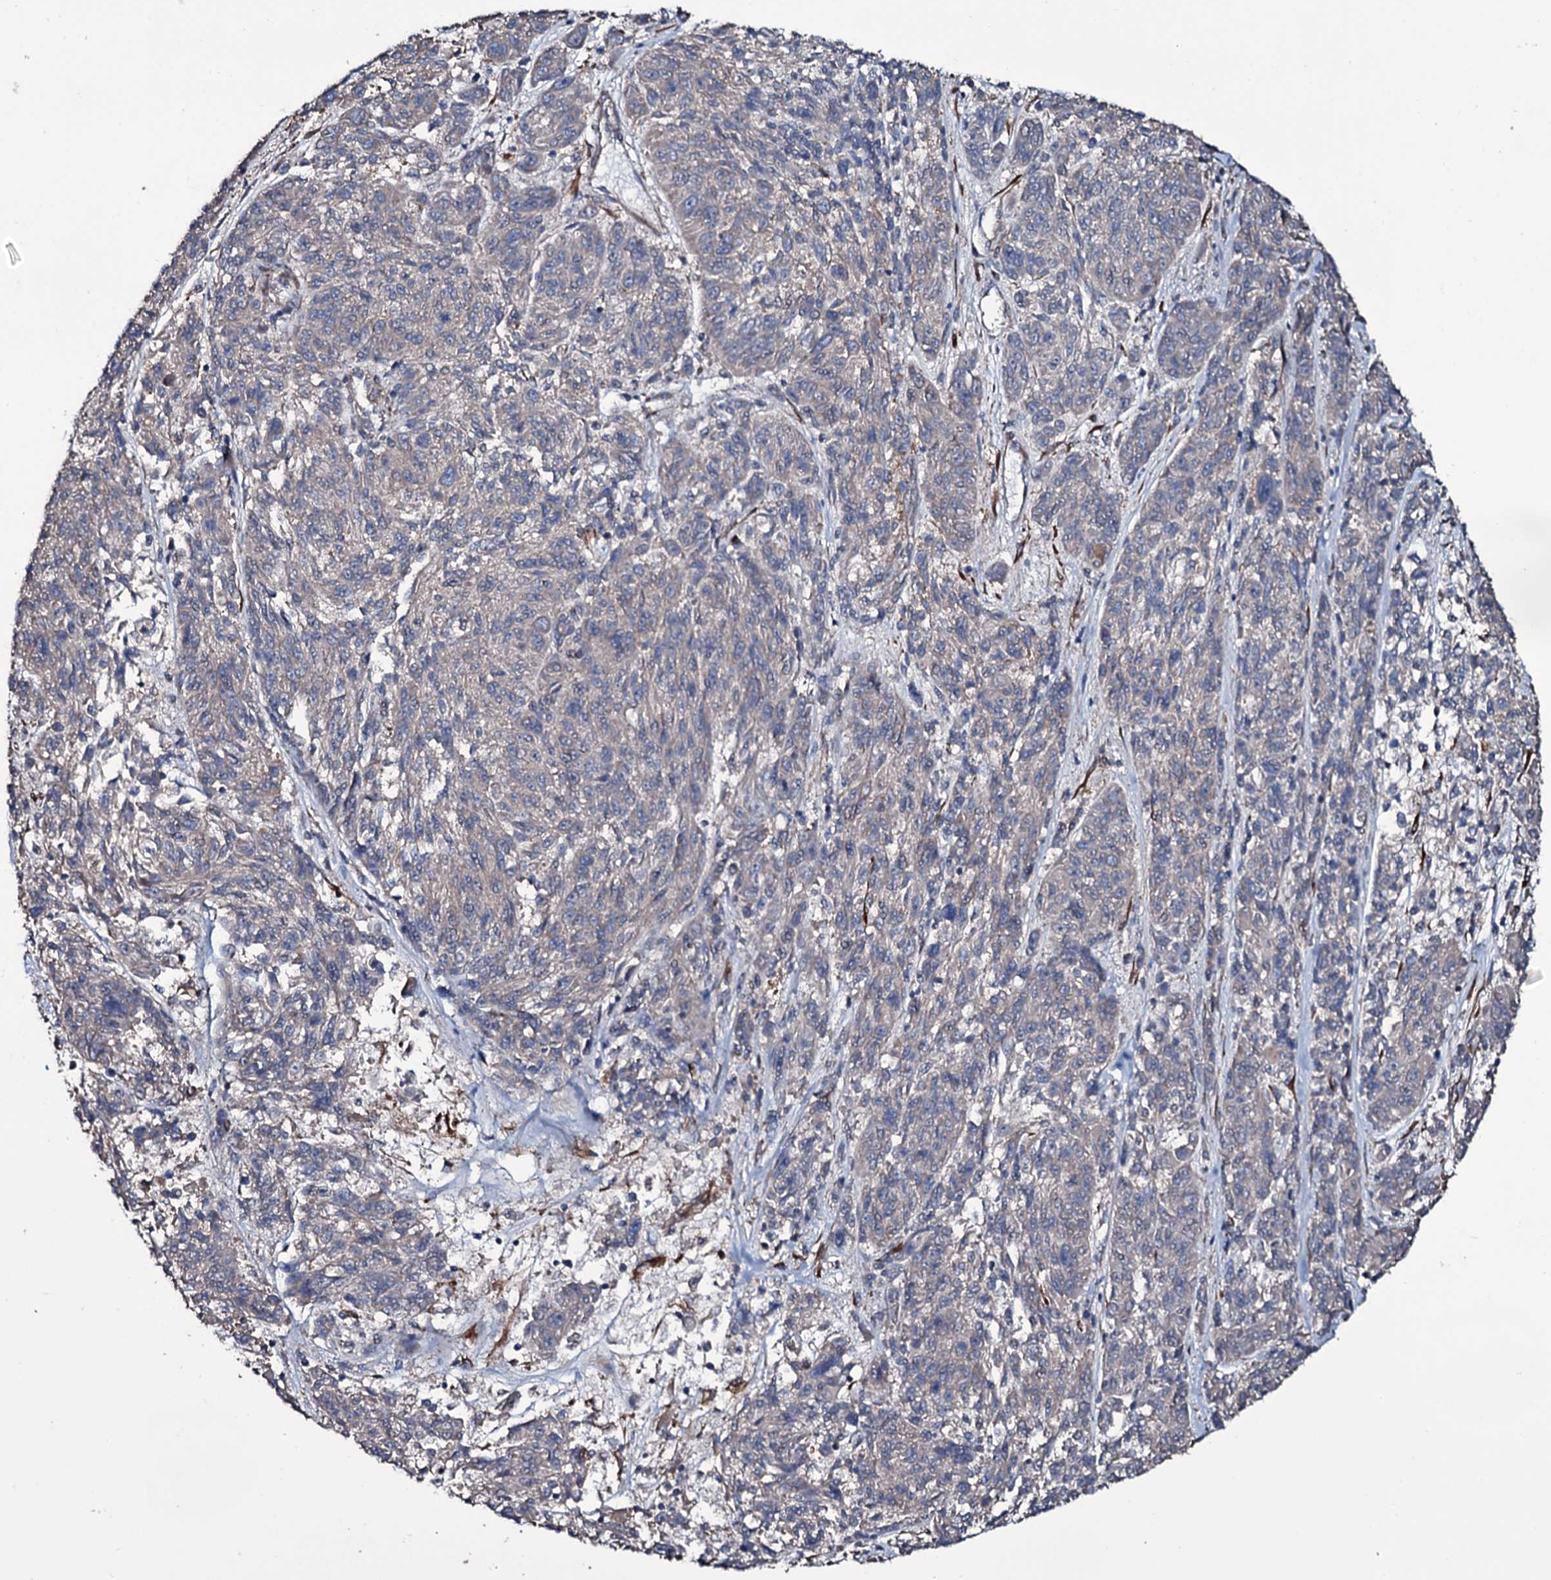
{"staining": {"intensity": "weak", "quantity": "25%-75%", "location": "cytoplasmic/membranous"}, "tissue": "melanoma", "cell_type": "Tumor cells", "image_type": "cancer", "snomed": [{"axis": "morphology", "description": "Malignant melanoma, NOS"}, {"axis": "topography", "description": "Skin"}], "caption": "The histopathology image shows a brown stain indicating the presence of a protein in the cytoplasmic/membranous of tumor cells in melanoma. (DAB IHC with brightfield microscopy, high magnification).", "gene": "WIPF3", "patient": {"sex": "male", "age": 53}}